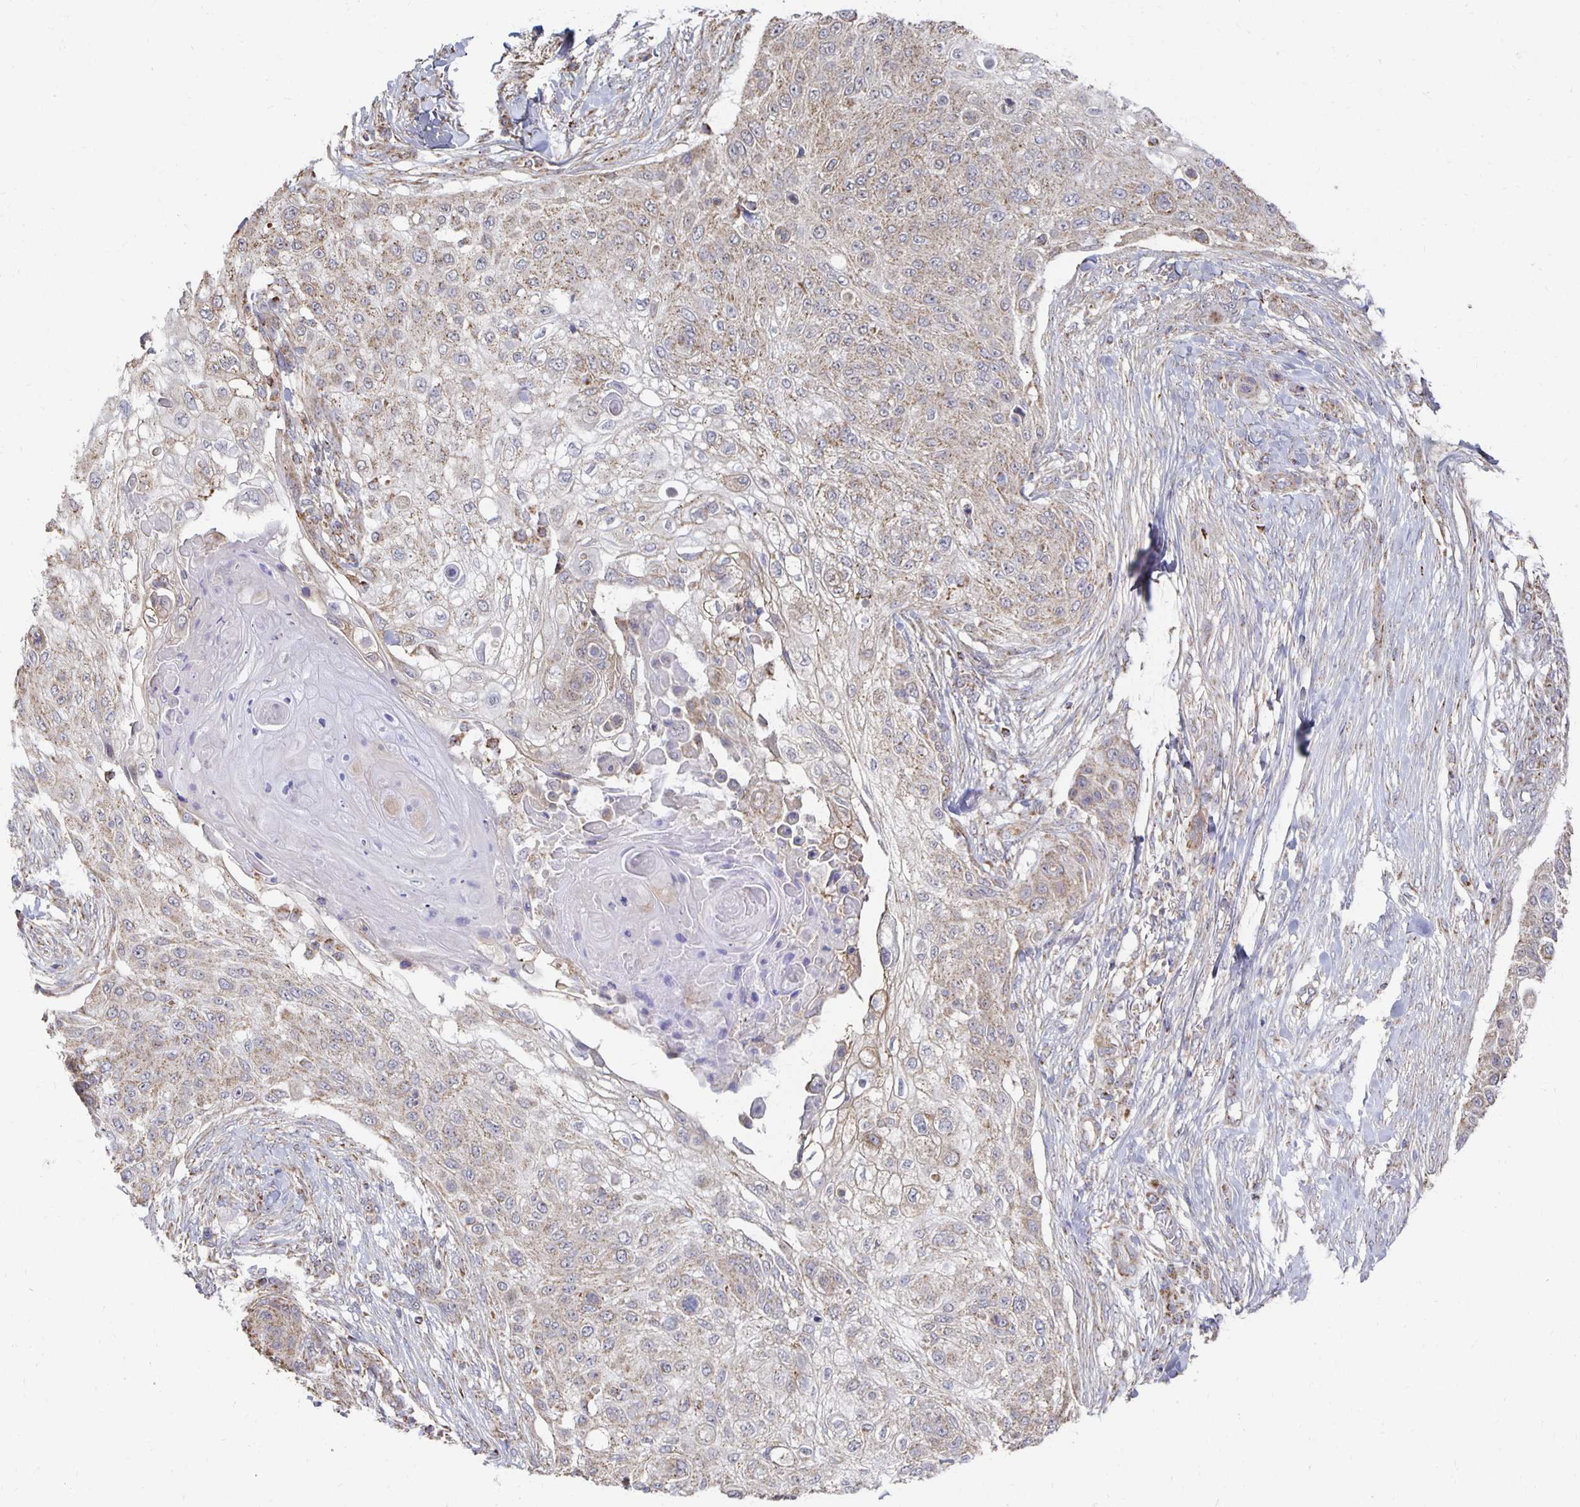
{"staining": {"intensity": "weak", "quantity": "25%-75%", "location": "cytoplasmic/membranous"}, "tissue": "skin cancer", "cell_type": "Tumor cells", "image_type": "cancer", "snomed": [{"axis": "morphology", "description": "Squamous cell carcinoma, NOS"}, {"axis": "topography", "description": "Skin"}], "caption": "Brown immunohistochemical staining in skin cancer (squamous cell carcinoma) reveals weak cytoplasmic/membranous positivity in about 25%-75% of tumor cells.", "gene": "NKX2-8", "patient": {"sex": "female", "age": 87}}